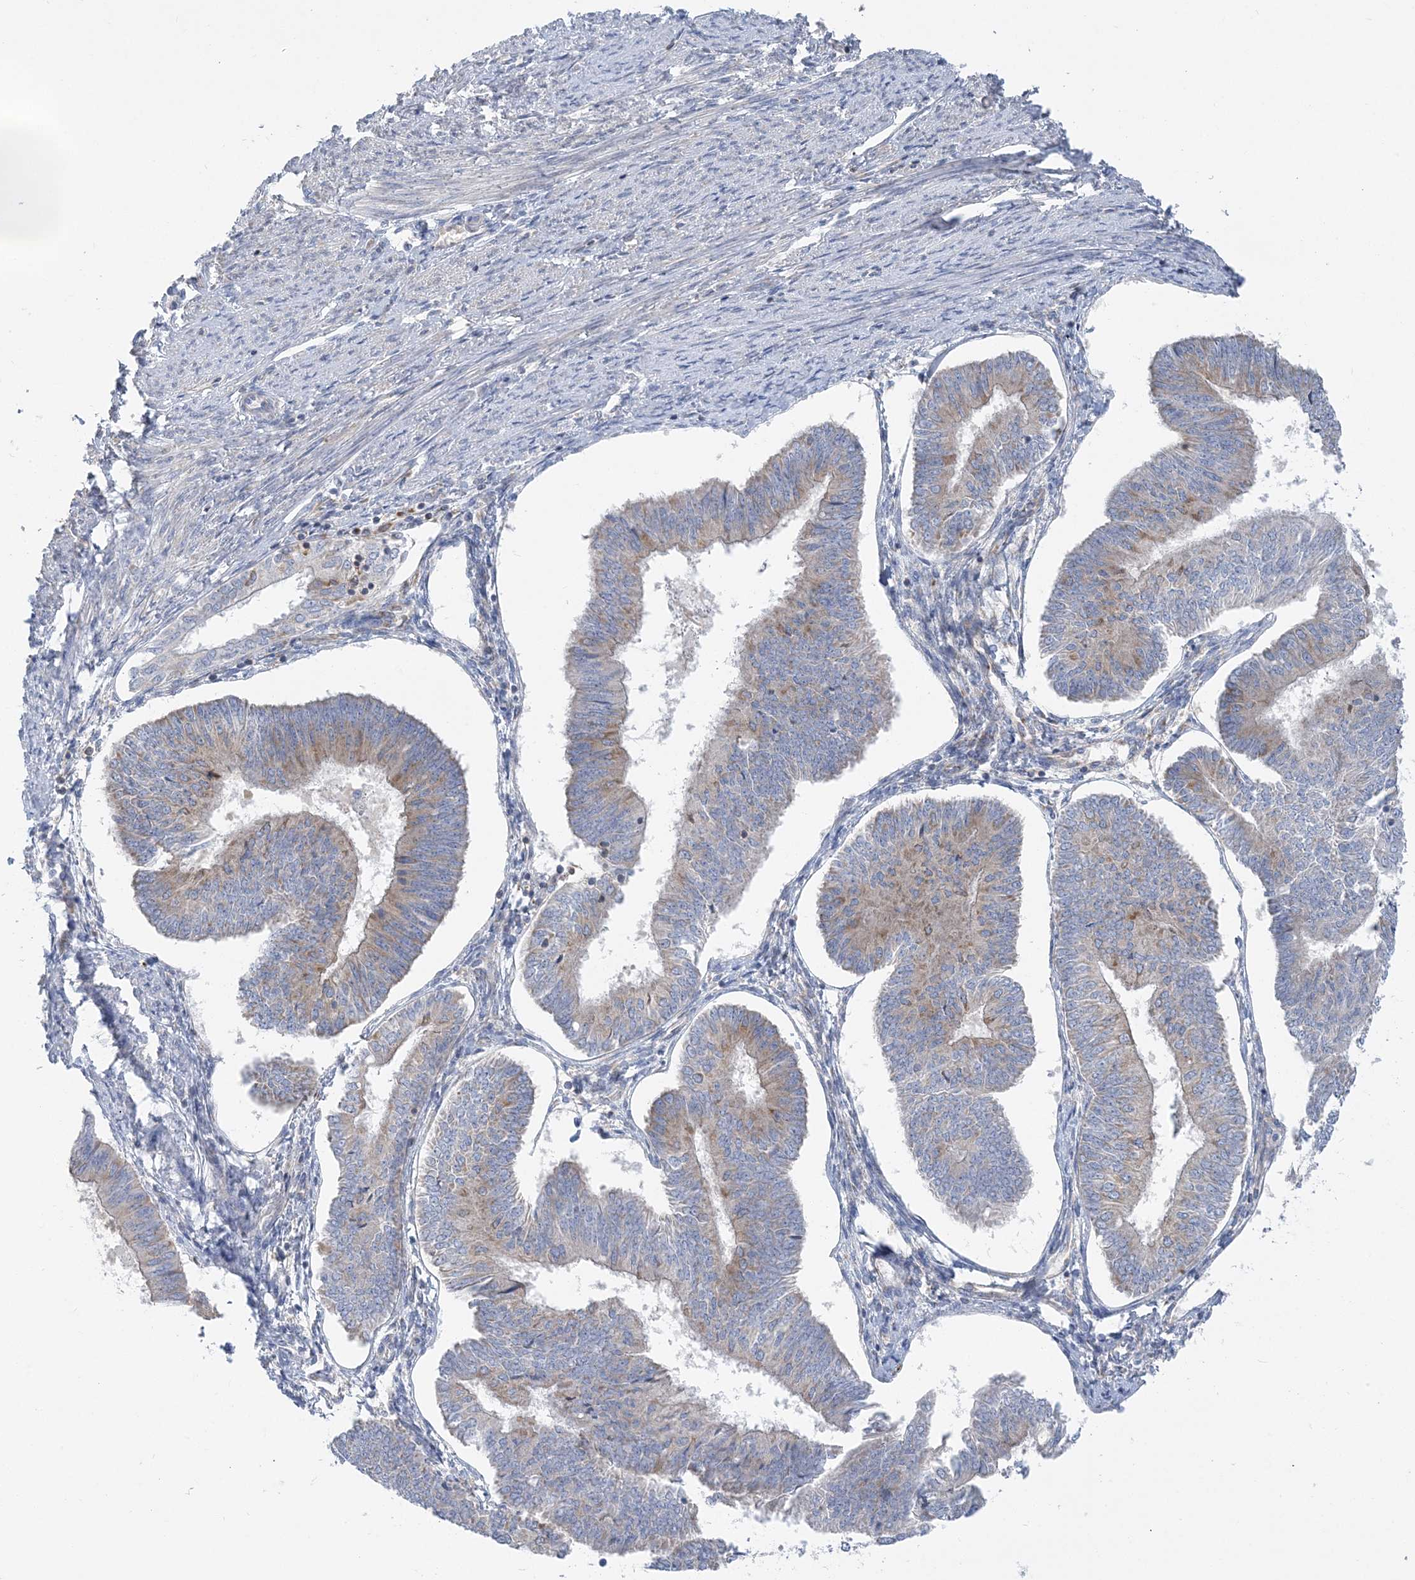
{"staining": {"intensity": "weak", "quantity": "25%-75%", "location": "cytoplasmic/membranous"}, "tissue": "endometrial cancer", "cell_type": "Tumor cells", "image_type": "cancer", "snomed": [{"axis": "morphology", "description": "Adenocarcinoma, NOS"}, {"axis": "topography", "description": "Endometrium"}], "caption": "Human endometrial adenocarcinoma stained for a protein (brown) displays weak cytoplasmic/membranous positive staining in about 25%-75% of tumor cells.", "gene": "FAM114A2", "patient": {"sex": "female", "age": 58}}